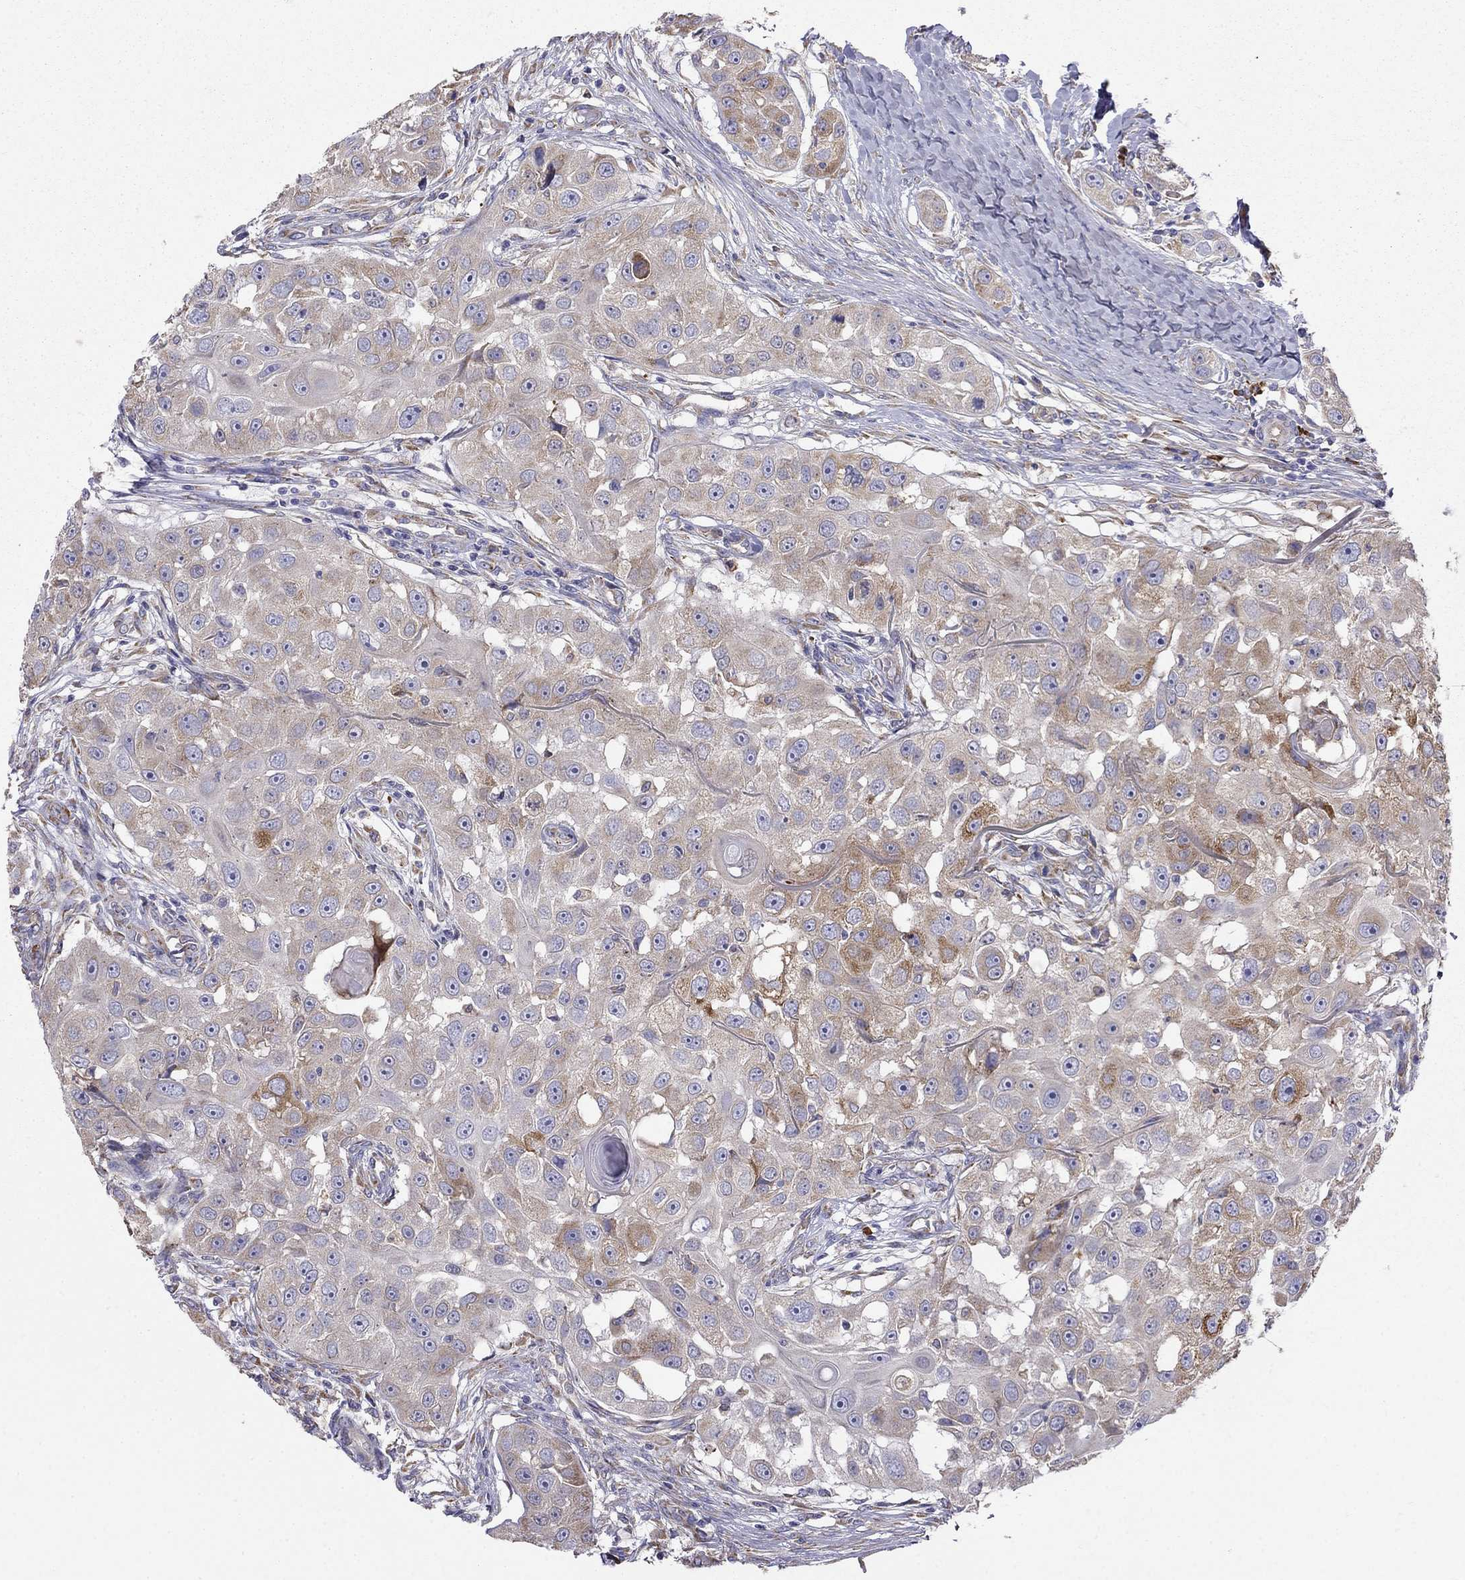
{"staining": {"intensity": "moderate", "quantity": "25%-75%", "location": "cytoplasmic/membranous"}, "tissue": "head and neck cancer", "cell_type": "Tumor cells", "image_type": "cancer", "snomed": [{"axis": "morphology", "description": "Squamous cell carcinoma, NOS"}, {"axis": "topography", "description": "Head-Neck"}], "caption": "Protein analysis of head and neck cancer (squamous cell carcinoma) tissue reveals moderate cytoplasmic/membranous expression in approximately 25%-75% of tumor cells.", "gene": "LONRF2", "patient": {"sex": "male", "age": 51}}